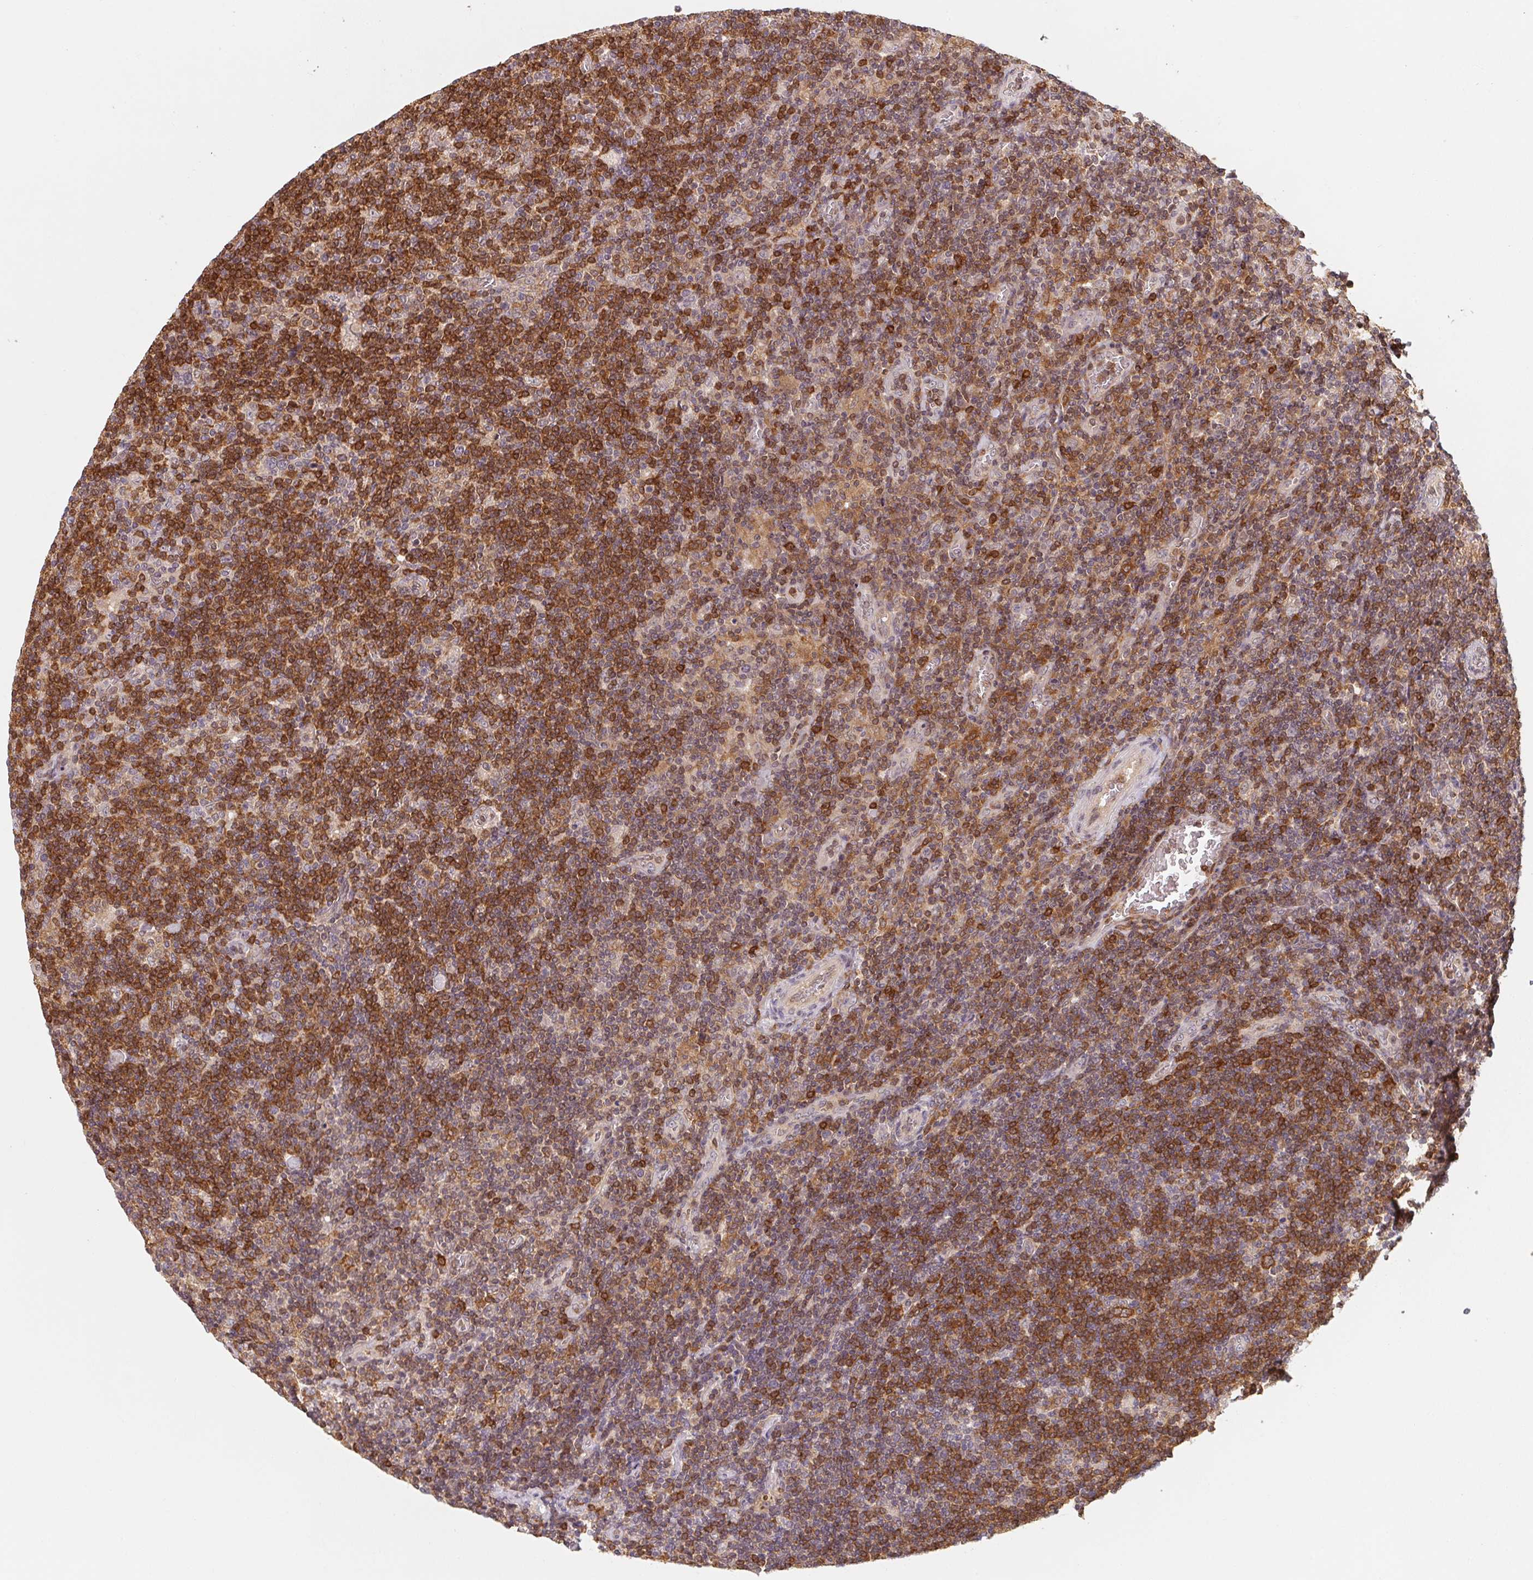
{"staining": {"intensity": "negative", "quantity": "none", "location": "none"}, "tissue": "lymphoma", "cell_type": "Tumor cells", "image_type": "cancer", "snomed": [{"axis": "morphology", "description": "Hodgkin's disease, NOS"}, {"axis": "topography", "description": "Lymph node"}], "caption": "DAB (3,3'-diaminobenzidine) immunohistochemical staining of human lymphoma displays no significant staining in tumor cells.", "gene": "ANKRD13A", "patient": {"sex": "male", "age": 40}}